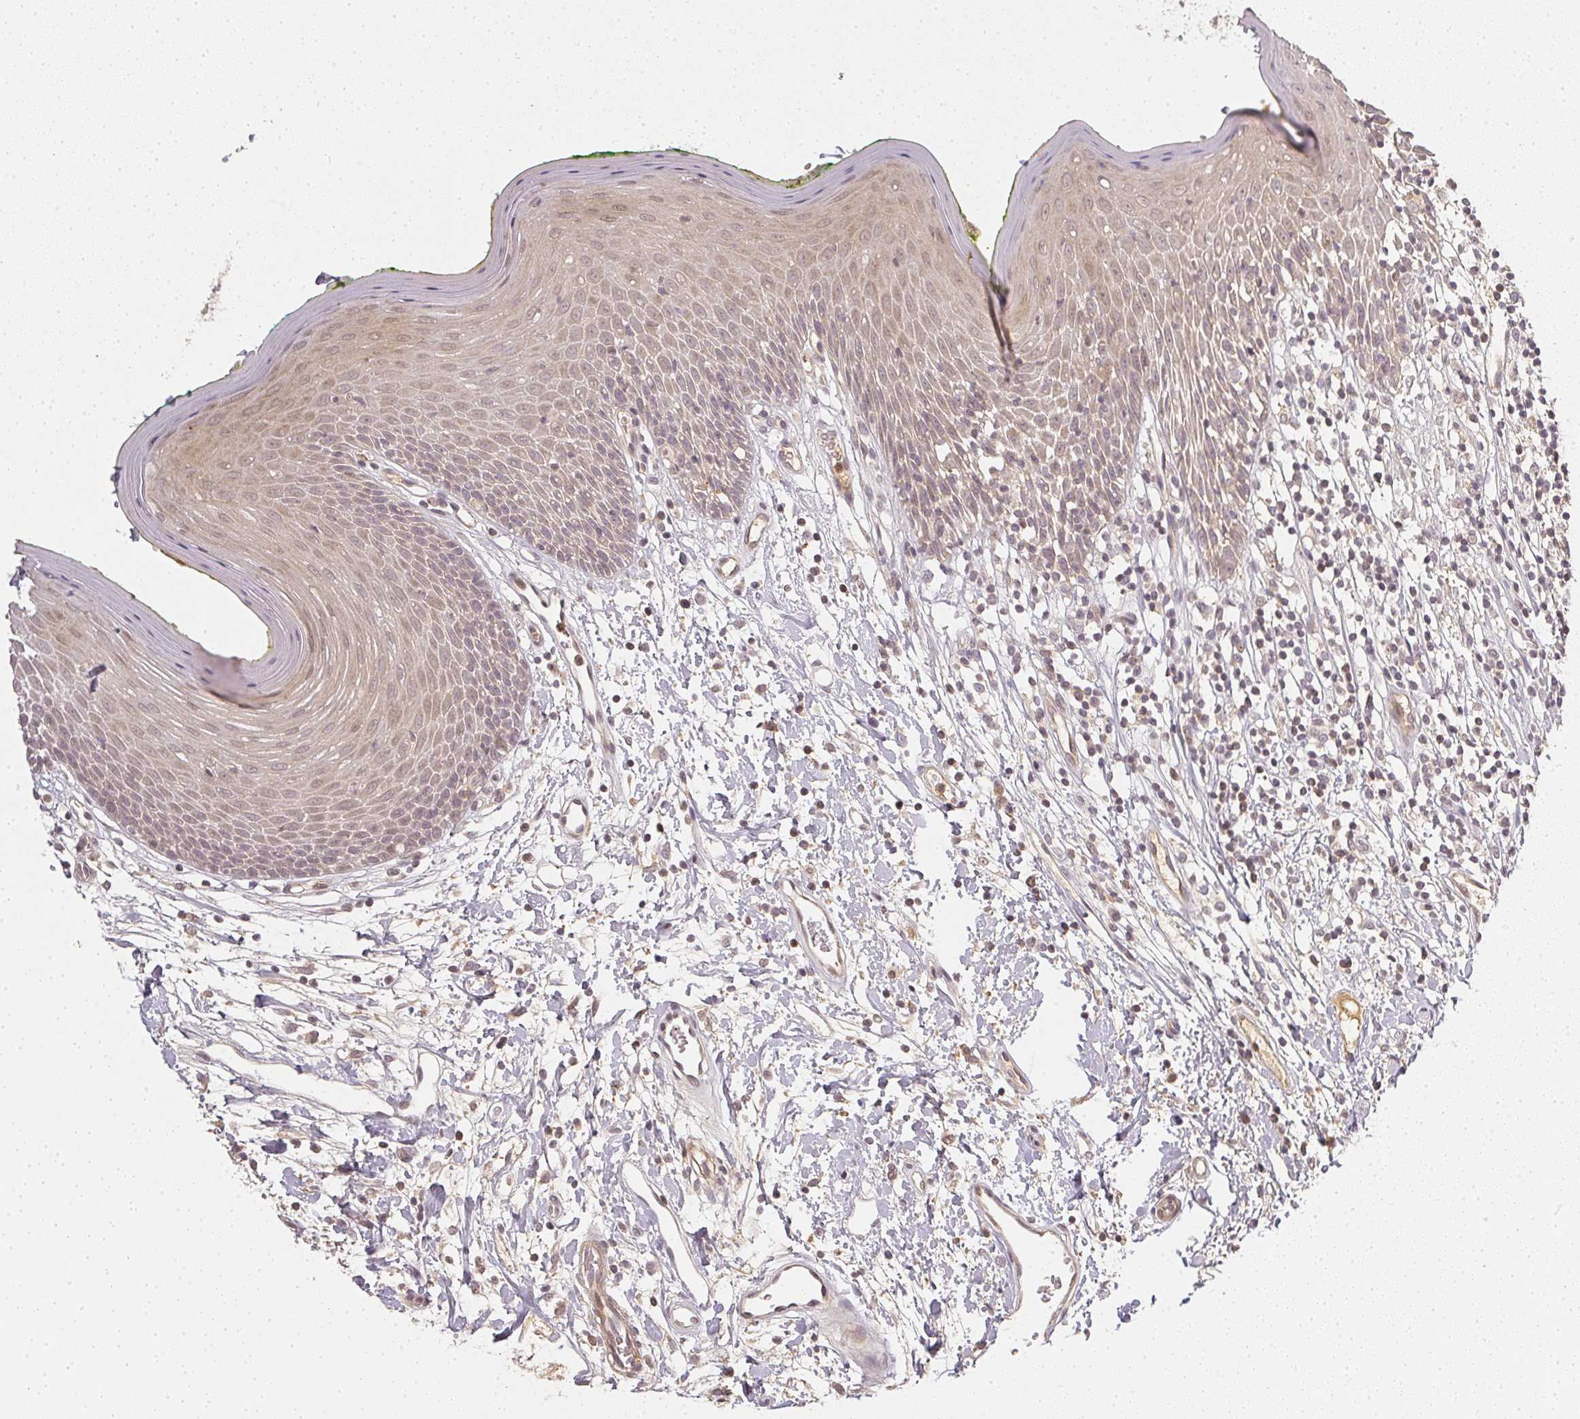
{"staining": {"intensity": "negative", "quantity": "none", "location": "none"}, "tissue": "head and neck cancer", "cell_type": "Tumor cells", "image_type": "cancer", "snomed": [{"axis": "morphology", "description": "Squamous cell carcinoma, NOS"}, {"axis": "topography", "description": "Oral tissue"}, {"axis": "topography", "description": "Head-Neck"}], "caption": "The IHC micrograph has no significant positivity in tumor cells of squamous cell carcinoma (head and neck) tissue. (DAB (3,3'-diaminobenzidine) immunohistochemistry (IHC) visualized using brightfield microscopy, high magnification).", "gene": "SERPINE1", "patient": {"sex": "male", "age": 49}}